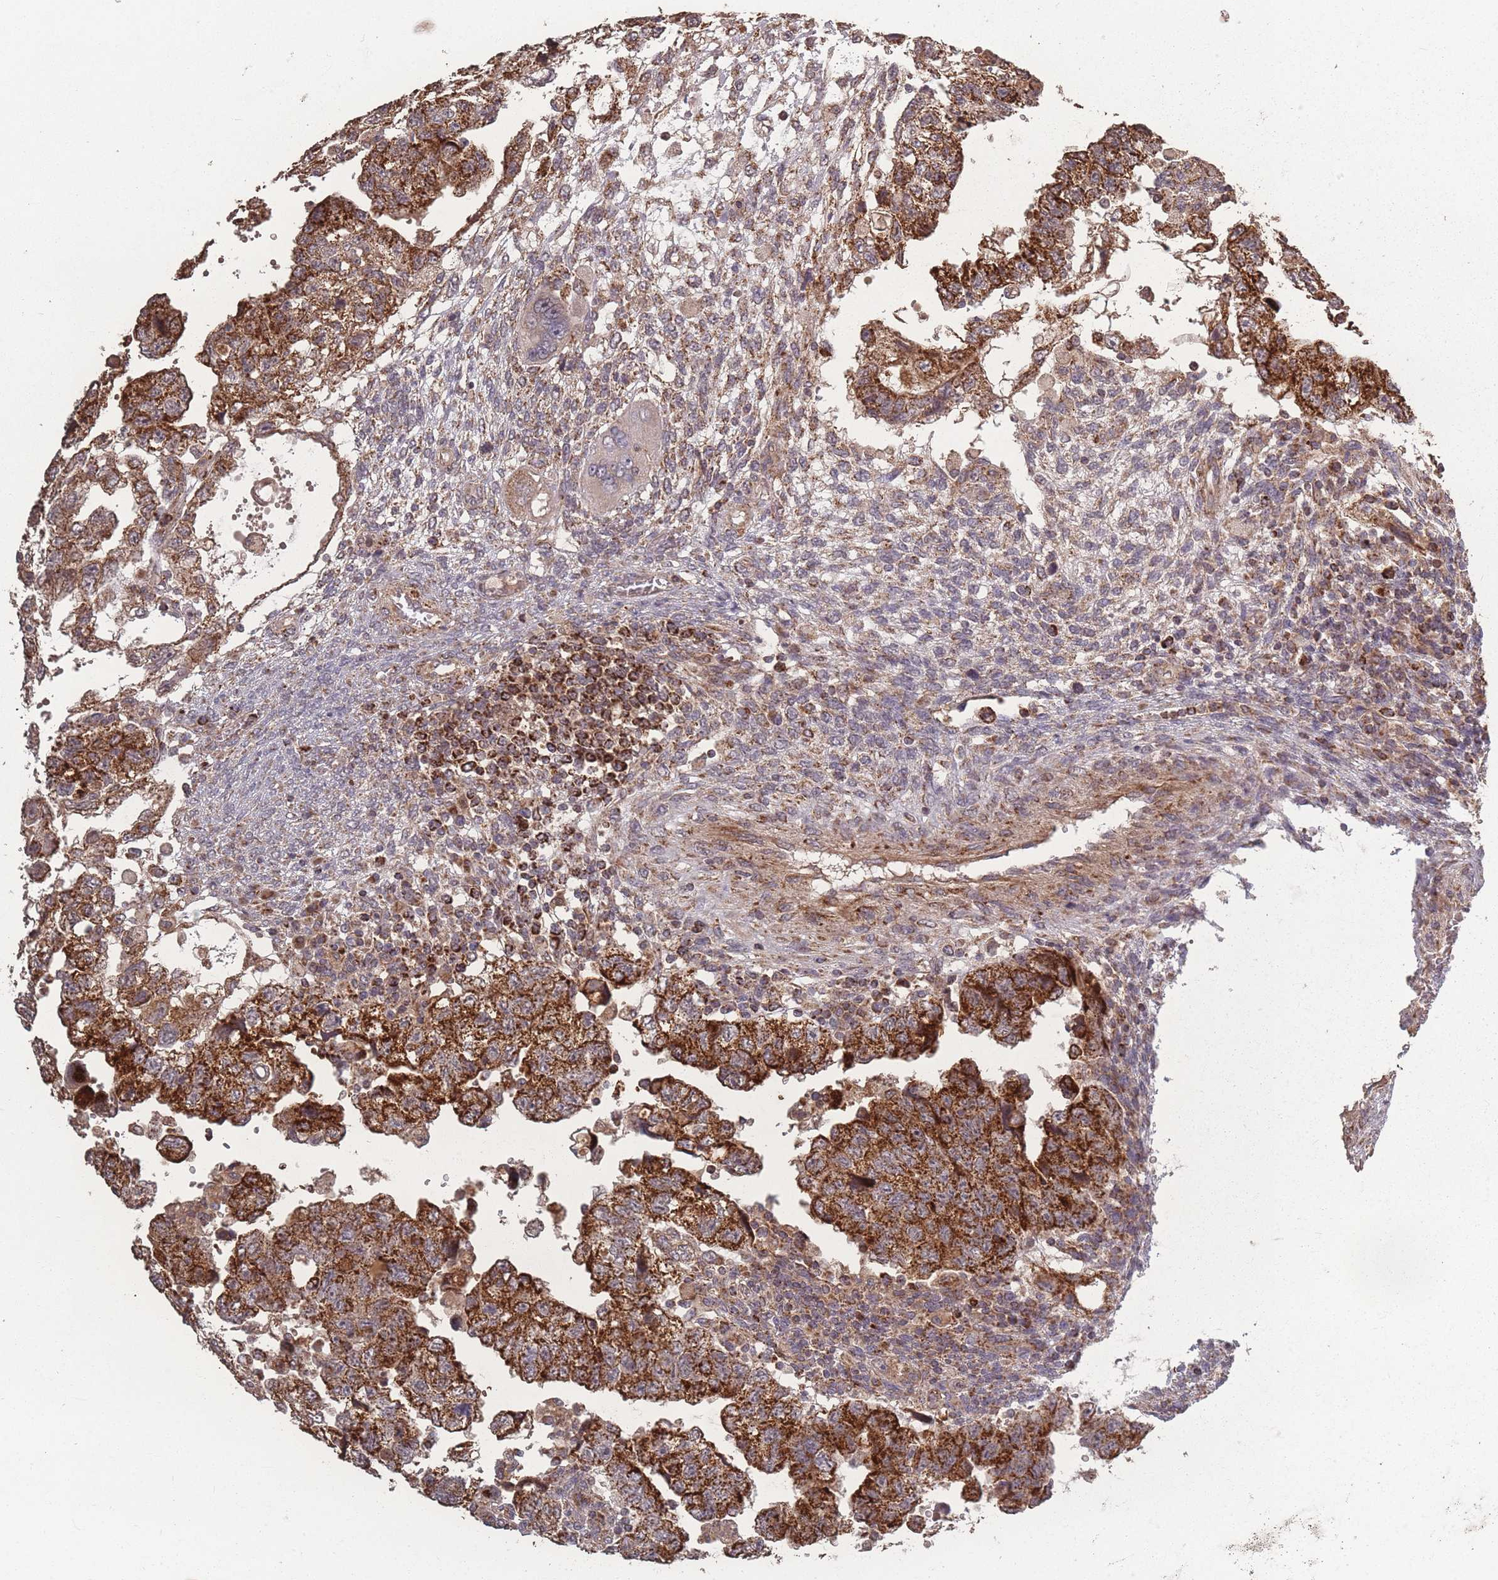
{"staining": {"intensity": "strong", "quantity": ">75%", "location": "cytoplasmic/membranous"}, "tissue": "testis cancer", "cell_type": "Tumor cells", "image_type": "cancer", "snomed": [{"axis": "morphology", "description": "Carcinoma, Embryonal, NOS"}, {"axis": "topography", "description": "Testis"}], "caption": "Protein analysis of testis cancer (embryonal carcinoma) tissue reveals strong cytoplasmic/membranous staining in about >75% of tumor cells.", "gene": "LYRM7", "patient": {"sex": "male", "age": 36}}